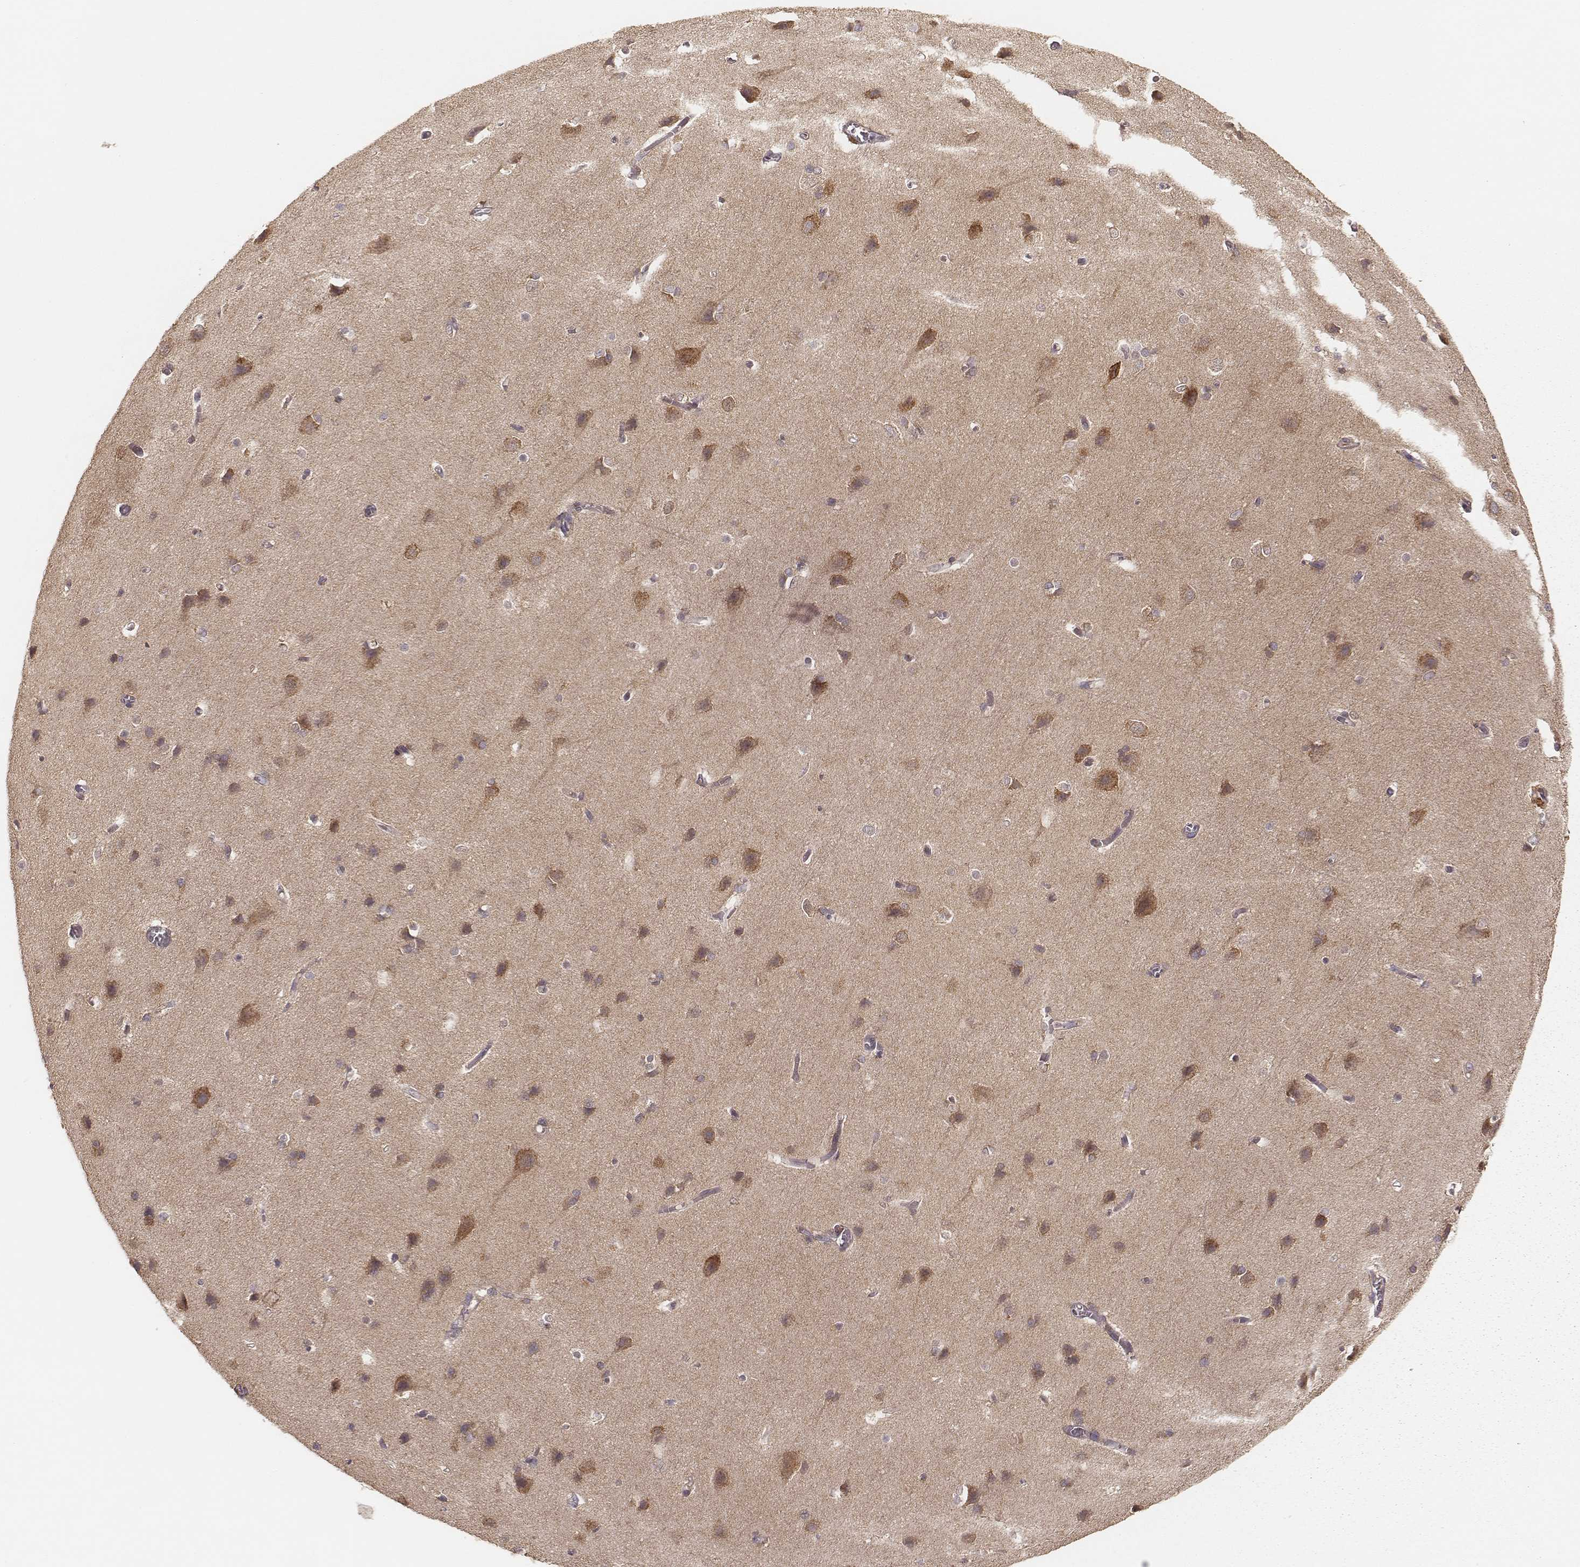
{"staining": {"intensity": "negative", "quantity": "none", "location": "none"}, "tissue": "cerebral cortex", "cell_type": "Endothelial cells", "image_type": "normal", "snomed": [{"axis": "morphology", "description": "Normal tissue, NOS"}, {"axis": "topography", "description": "Cerebral cortex"}], "caption": "Micrograph shows no protein positivity in endothelial cells of normal cerebral cortex.", "gene": "CARS1", "patient": {"sex": "male", "age": 37}}